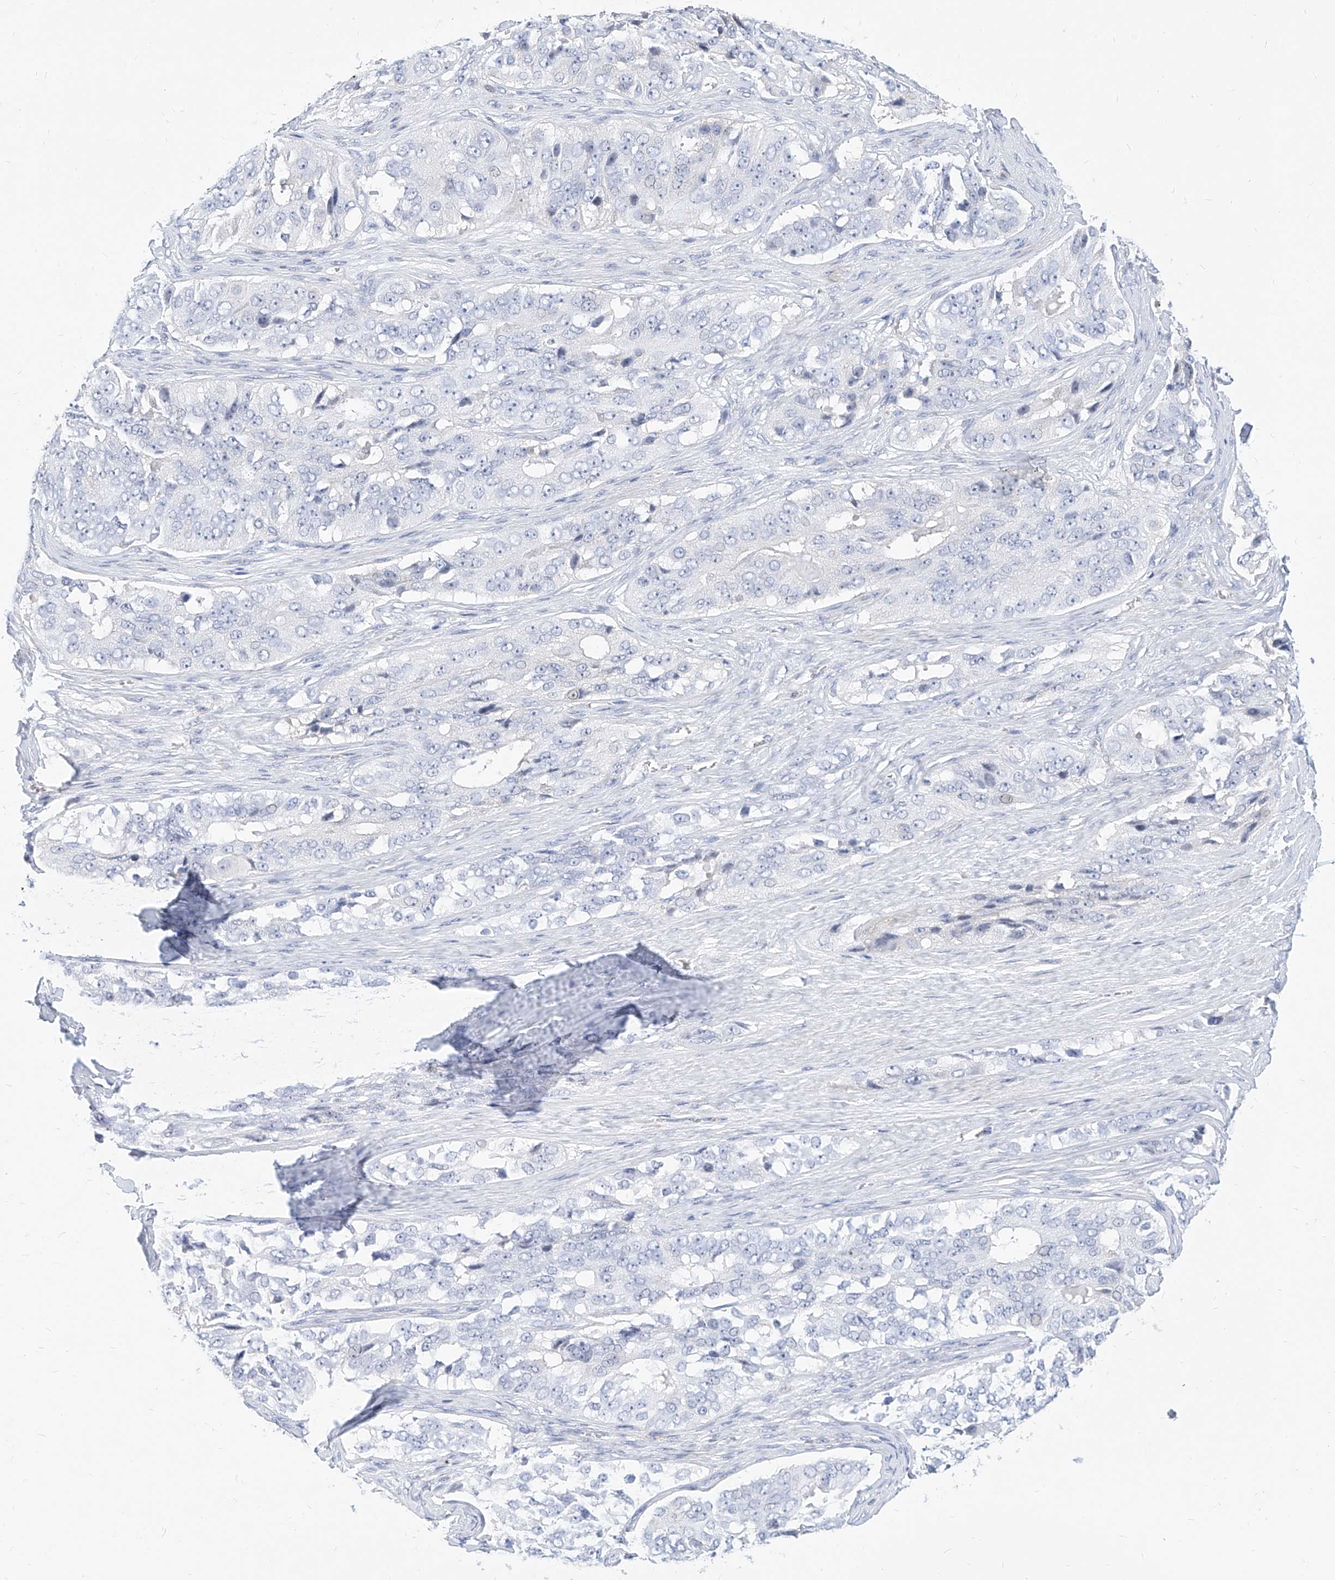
{"staining": {"intensity": "negative", "quantity": "none", "location": "none"}, "tissue": "ovarian cancer", "cell_type": "Tumor cells", "image_type": "cancer", "snomed": [{"axis": "morphology", "description": "Carcinoma, endometroid"}, {"axis": "topography", "description": "Ovary"}], "caption": "This is an immunohistochemistry (IHC) histopathology image of ovarian cancer. There is no staining in tumor cells.", "gene": "MX2", "patient": {"sex": "female", "age": 51}}